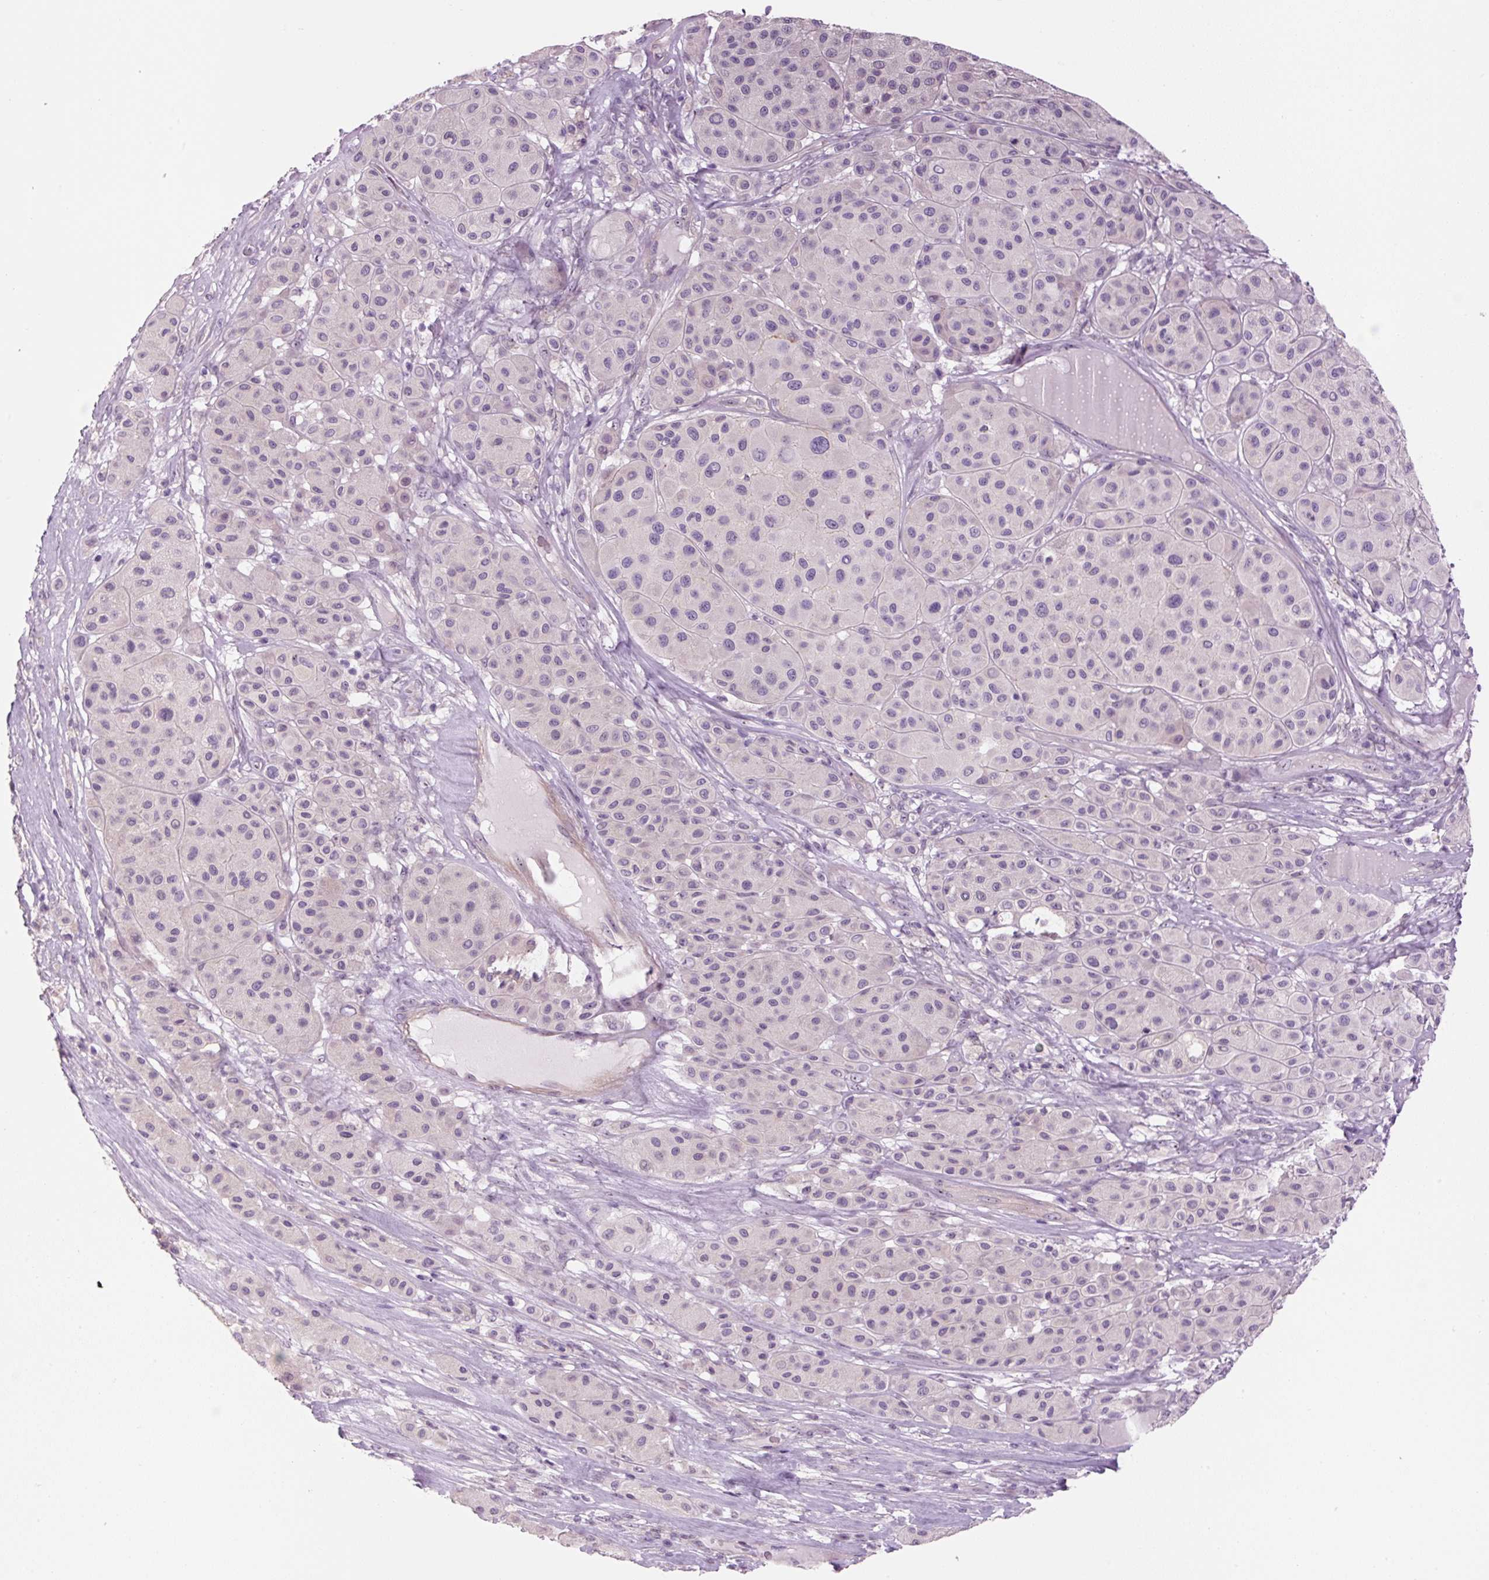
{"staining": {"intensity": "negative", "quantity": "none", "location": "none"}, "tissue": "melanoma", "cell_type": "Tumor cells", "image_type": "cancer", "snomed": [{"axis": "morphology", "description": "Malignant melanoma, Metastatic site"}, {"axis": "topography", "description": "Smooth muscle"}], "caption": "Immunohistochemistry (IHC) histopathology image of human melanoma stained for a protein (brown), which exhibits no expression in tumor cells.", "gene": "TMEM151B", "patient": {"sex": "male", "age": 41}}